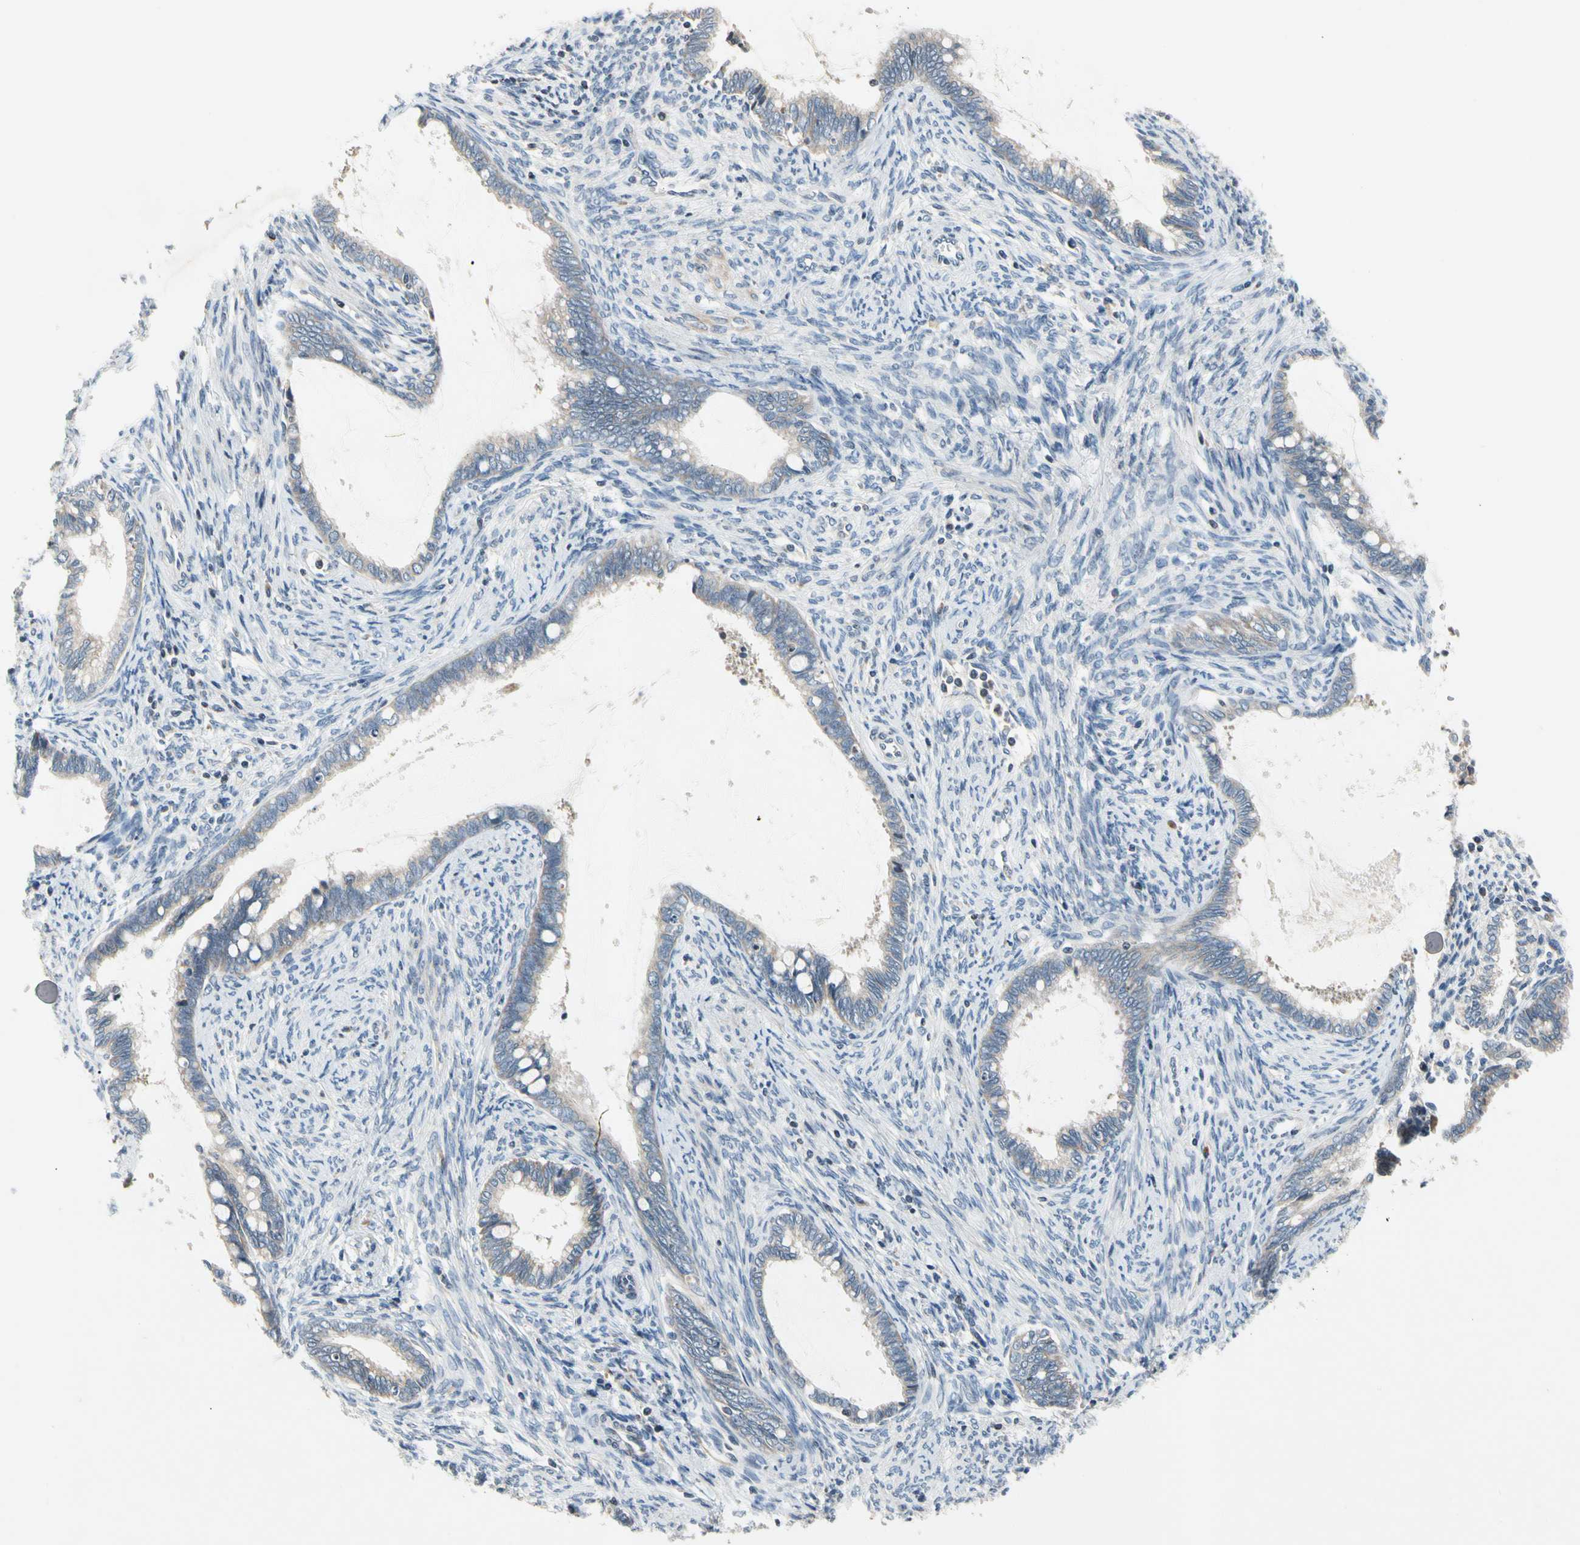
{"staining": {"intensity": "negative", "quantity": "none", "location": "none"}, "tissue": "cervical cancer", "cell_type": "Tumor cells", "image_type": "cancer", "snomed": [{"axis": "morphology", "description": "Adenocarcinoma, NOS"}, {"axis": "topography", "description": "Cervix"}], "caption": "Immunohistochemistry histopathology image of neoplastic tissue: cervical cancer stained with DAB reveals no significant protein expression in tumor cells.", "gene": "SOX30", "patient": {"sex": "female", "age": 44}}